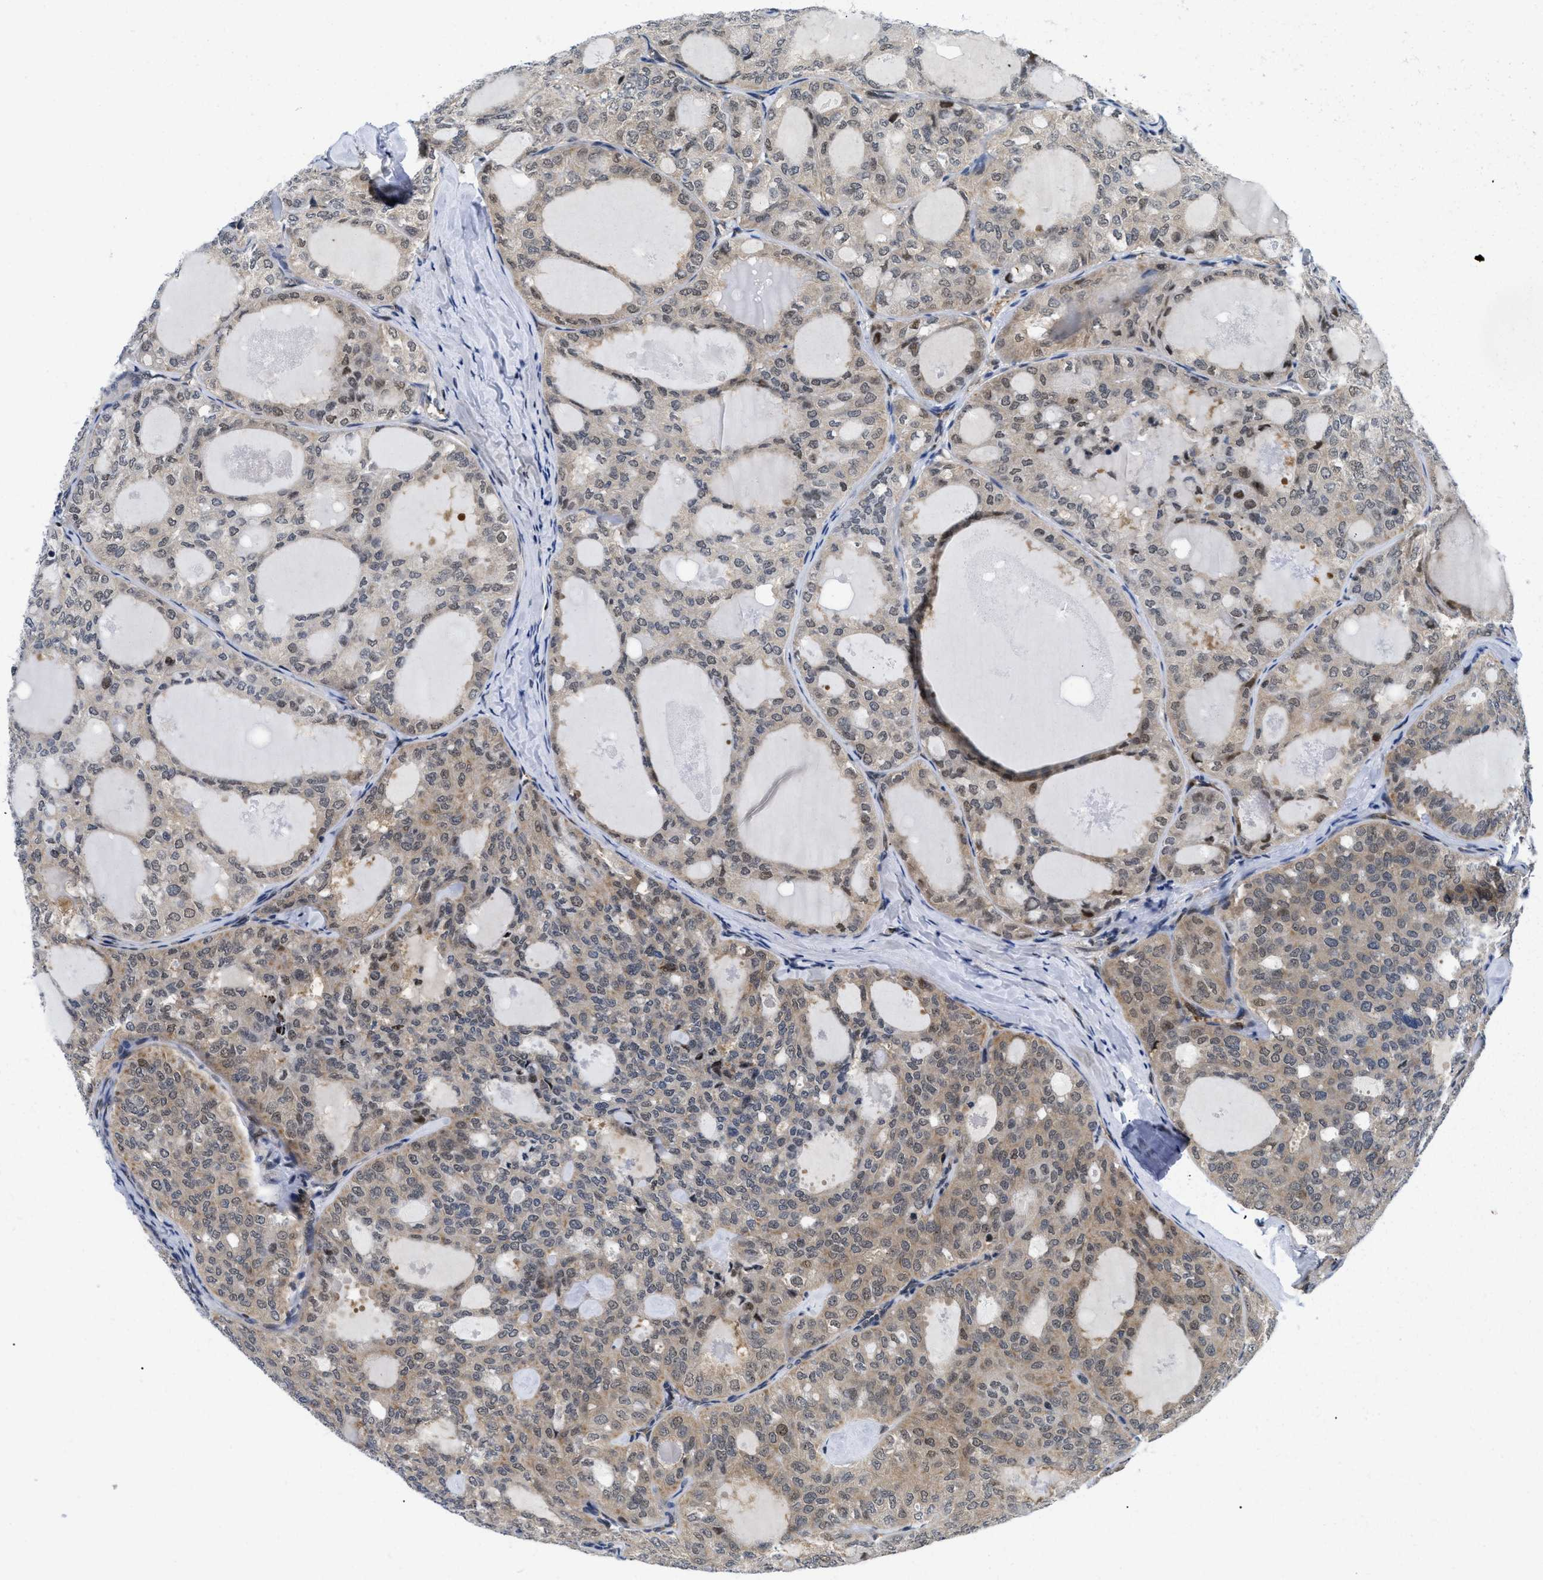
{"staining": {"intensity": "weak", "quantity": ">75%", "location": "cytoplasmic/membranous,nuclear"}, "tissue": "thyroid cancer", "cell_type": "Tumor cells", "image_type": "cancer", "snomed": [{"axis": "morphology", "description": "Follicular adenoma carcinoma, NOS"}, {"axis": "topography", "description": "Thyroid gland"}], "caption": "Thyroid cancer tissue displays weak cytoplasmic/membranous and nuclear positivity in approximately >75% of tumor cells, visualized by immunohistochemistry.", "gene": "SLC29A2", "patient": {"sex": "male", "age": 75}}